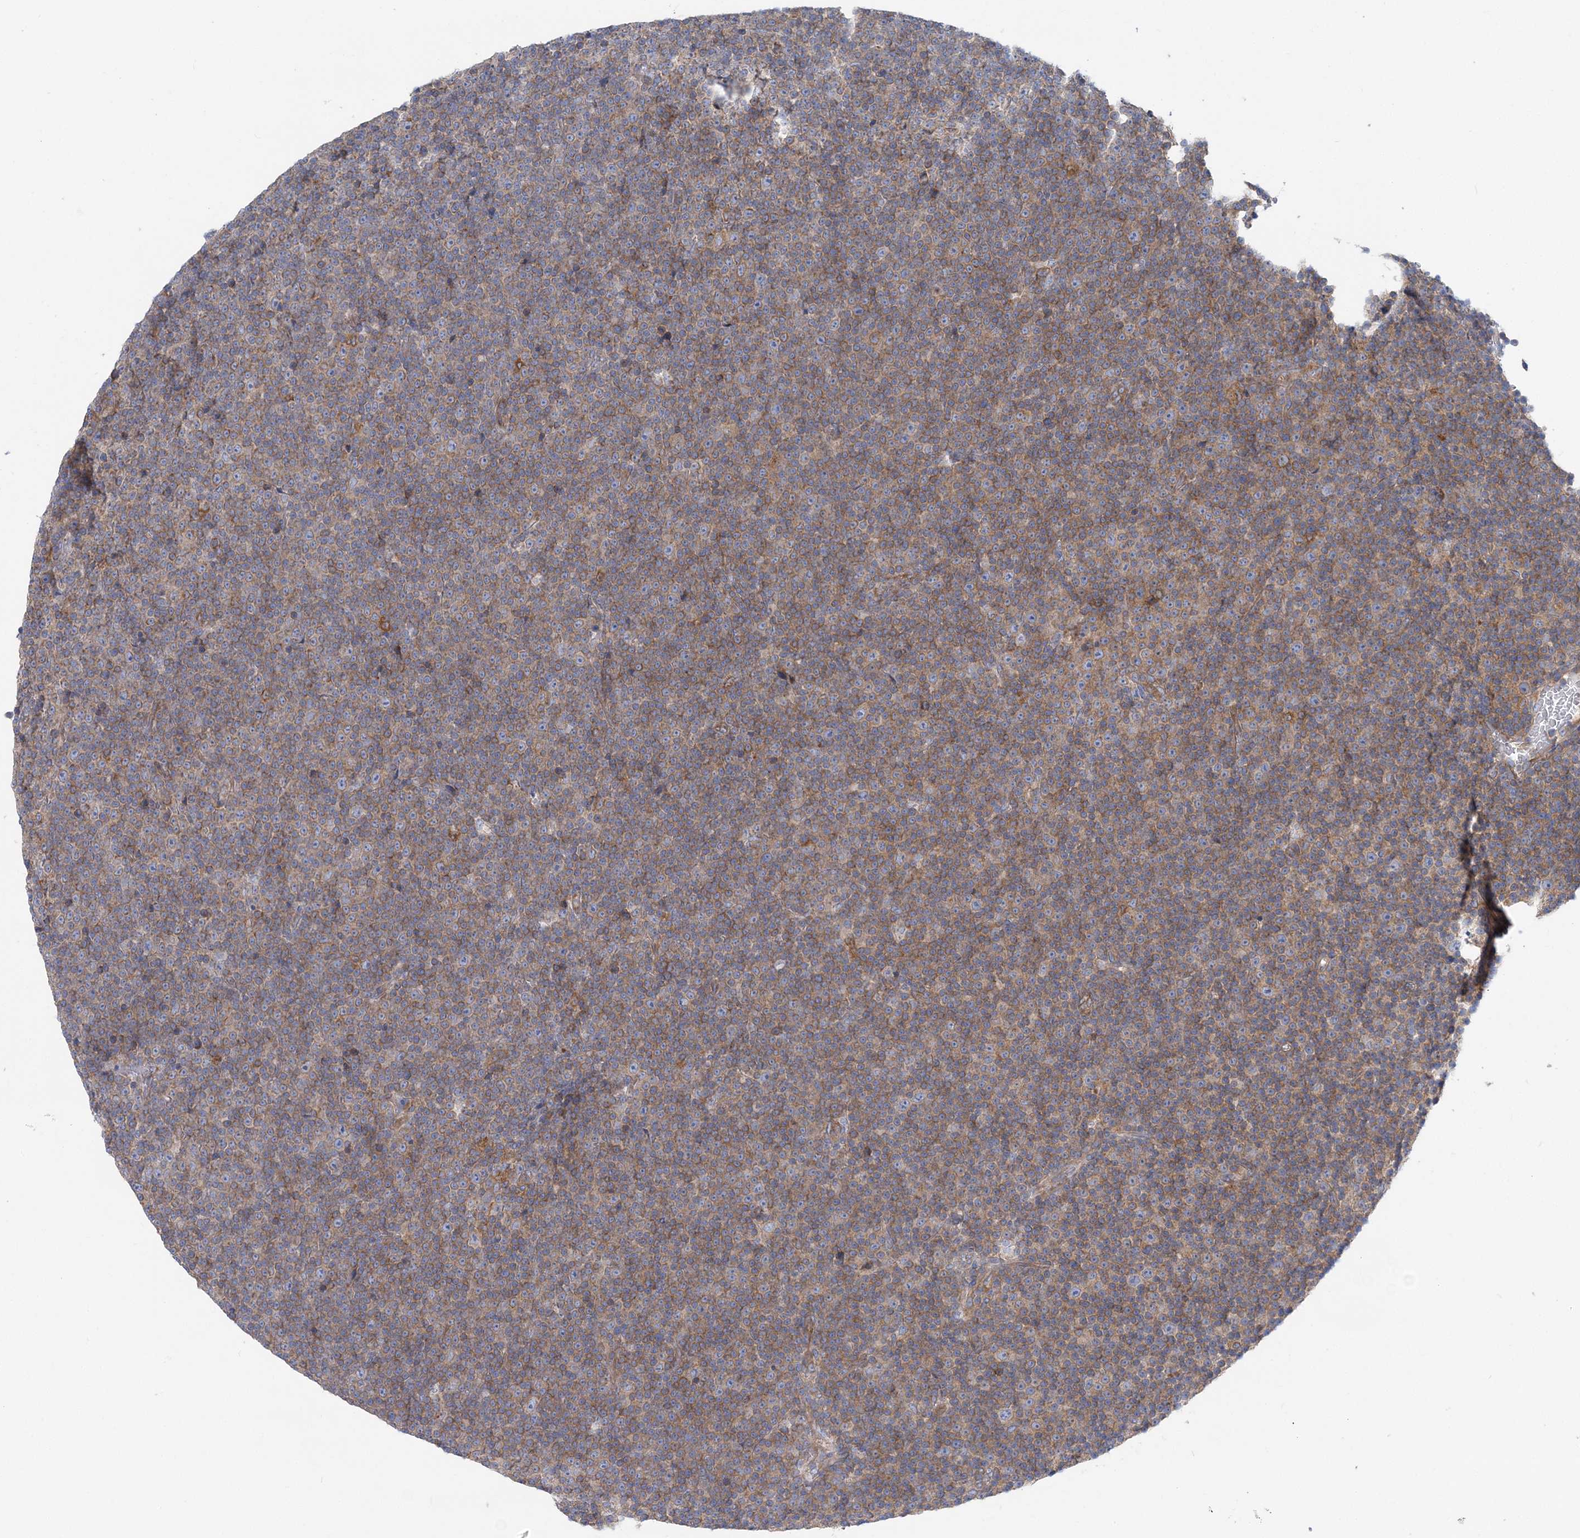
{"staining": {"intensity": "moderate", "quantity": "25%-75%", "location": "cytoplasmic/membranous"}, "tissue": "lymphoma", "cell_type": "Tumor cells", "image_type": "cancer", "snomed": [{"axis": "morphology", "description": "Malignant lymphoma, non-Hodgkin's type, Low grade"}, {"axis": "topography", "description": "Lymph node"}], "caption": "An image of human lymphoma stained for a protein reveals moderate cytoplasmic/membranous brown staining in tumor cells.", "gene": "FAM114A2", "patient": {"sex": "female", "age": 67}}